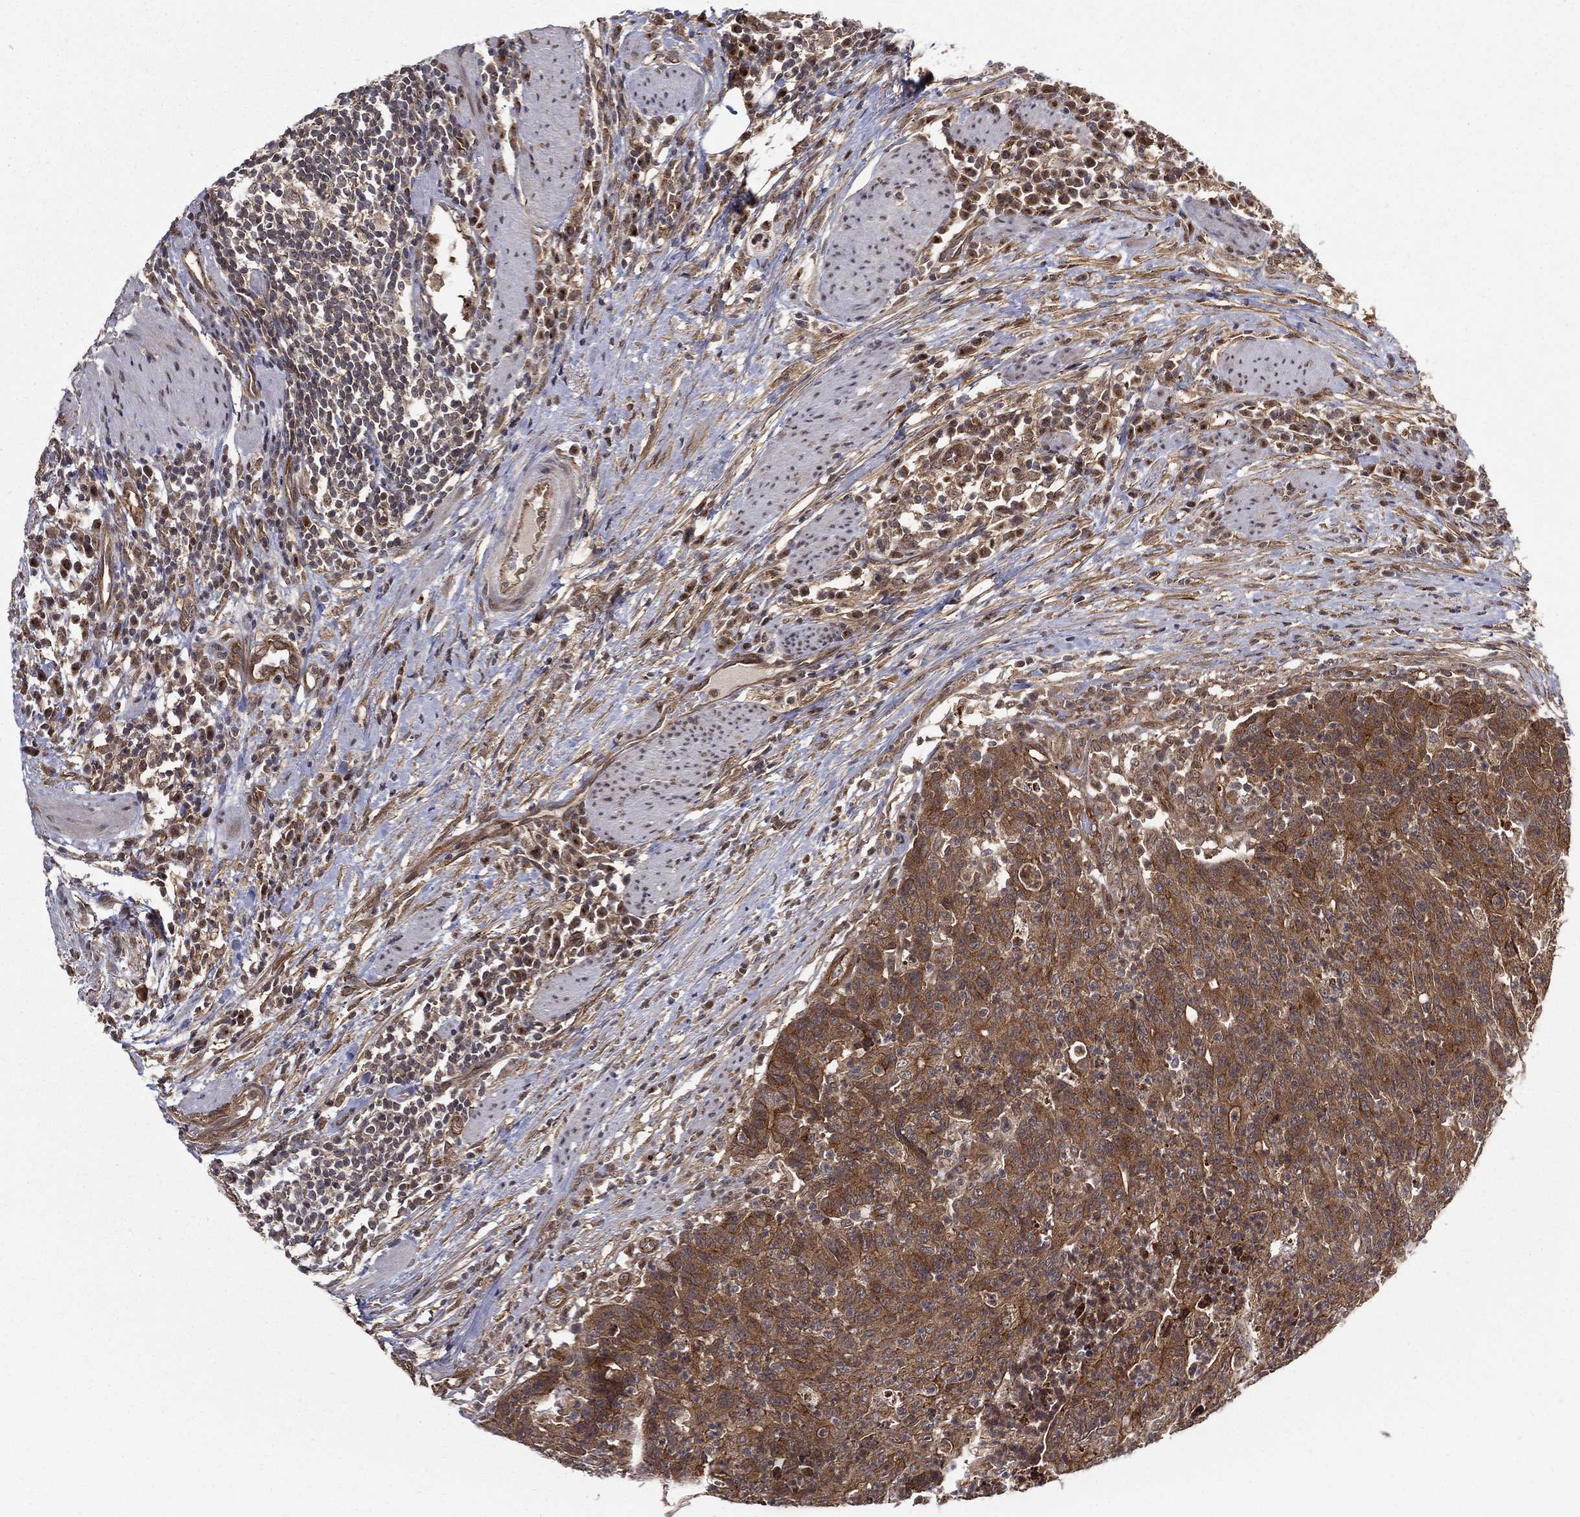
{"staining": {"intensity": "moderate", "quantity": ">75%", "location": "cytoplasmic/membranous"}, "tissue": "colorectal cancer", "cell_type": "Tumor cells", "image_type": "cancer", "snomed": [{"axis": "morphology", "description": "Adenocarcinoma, NOS"}, {"axis": "topography", "description": "Colon"}], "caption": "Adenocarcinoma (colorectal) stained with DAB (3,3'-diaminobenzidine) immunohistochemistry (IHC) demonstrates medium levels of moderate cytoplasmic/membranous staining in approximately >75% of tumor cells. The protein is shown in brown color, while the nuclei are stained blue.", "gene": "UACA", "patient": {"sex": "male", "age": 70}}